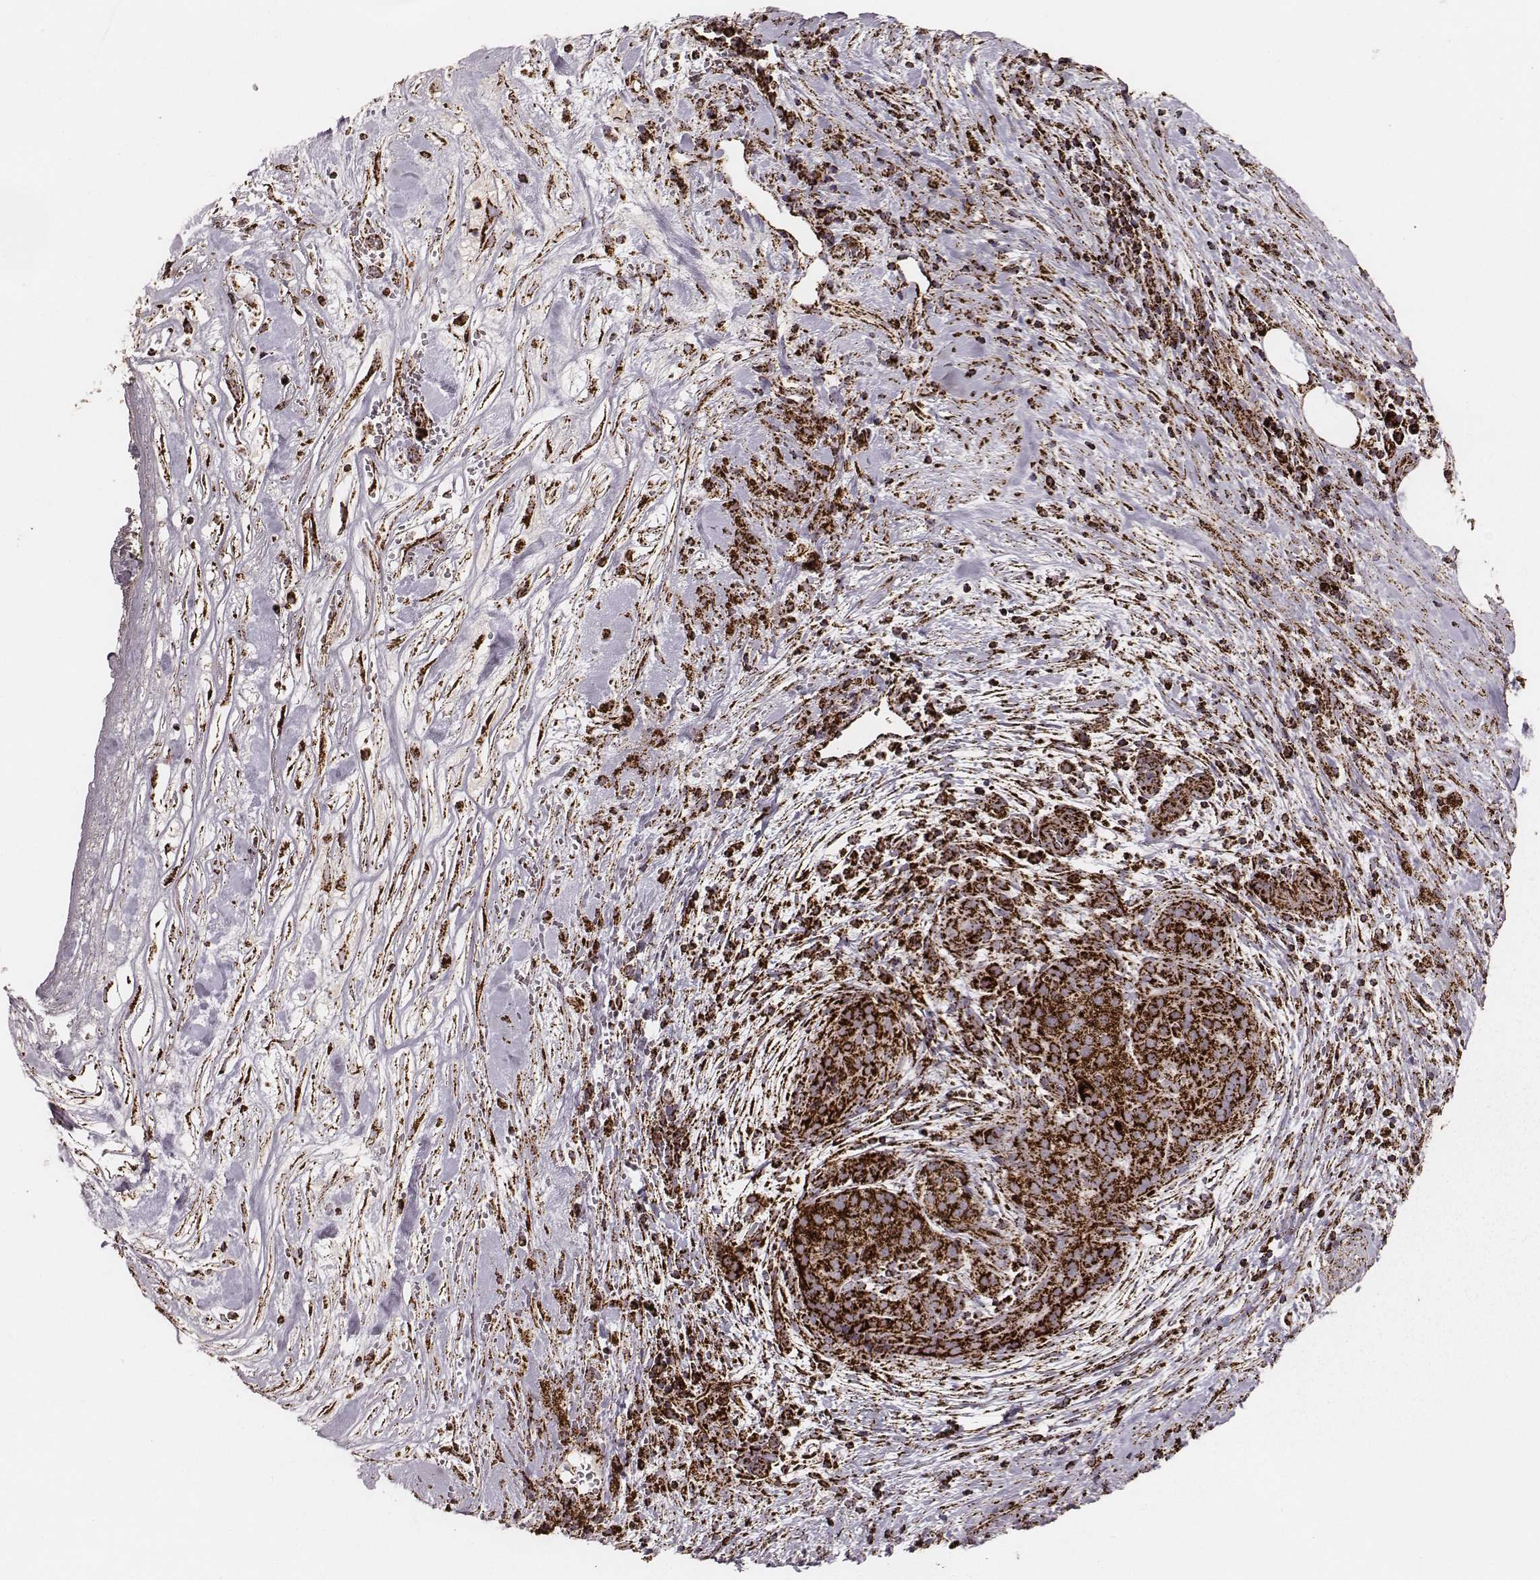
{"staining": {"intensity": "strong", "quantity": ">75%", "location": "cytoplasmic/membranous"}, "tissue": "pancreatic cancer", "cell_type": "Tumor cells", "image_type": "cancer", "snomed": [{"axis": "morphology", "description": "Adenocarcinoma, NOS"}, {"axis": "topography", "description": "Pancreas"}], "caption": "Approximately >75% of tumor cells in pancreatic cancer display strong cytoplasmic/membranous protein expression as visualized by brown immunohistochemical staining.", "gene": "TUFM", "patient": {"sex": "male", "age": 44}}